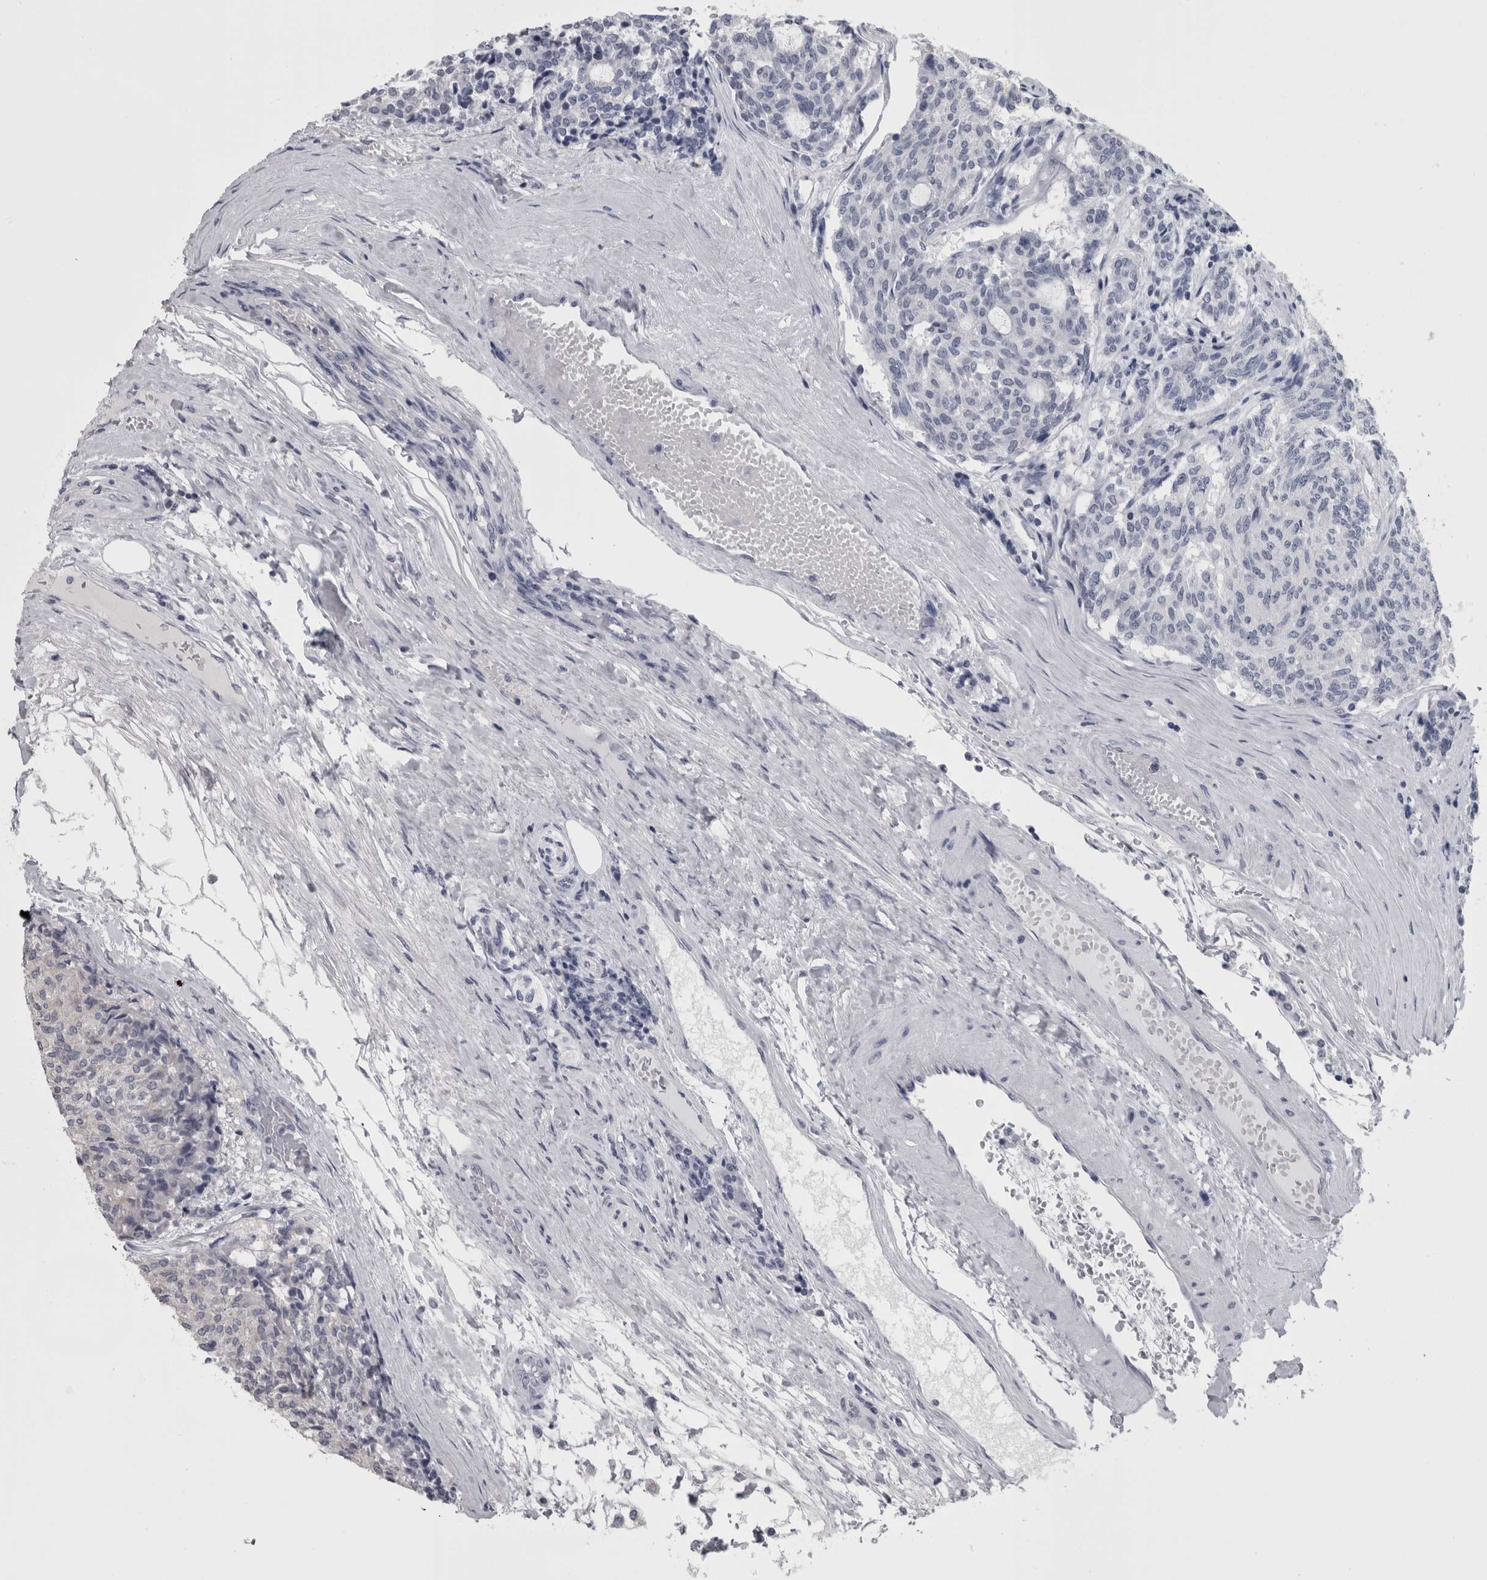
{"staining": {"intensity": "negative", "quantity": "none", "location": "none"}, "tissue": "carcinoid", "cell_type": "Tumor cells", "image_type": "cancer", "snomed": [{"axis": "morphology", "description": "Carcinoid, malignant, NOS"}, {"axis": "topography", "description": "Pancreas"}], "caption": "Human carcinoid stained for a protein using immunohistochemistry (IHC) demonstrates no staining in tumor cells.", "gene": "APRT", "patient": {"sex": "female", "age": 54}}